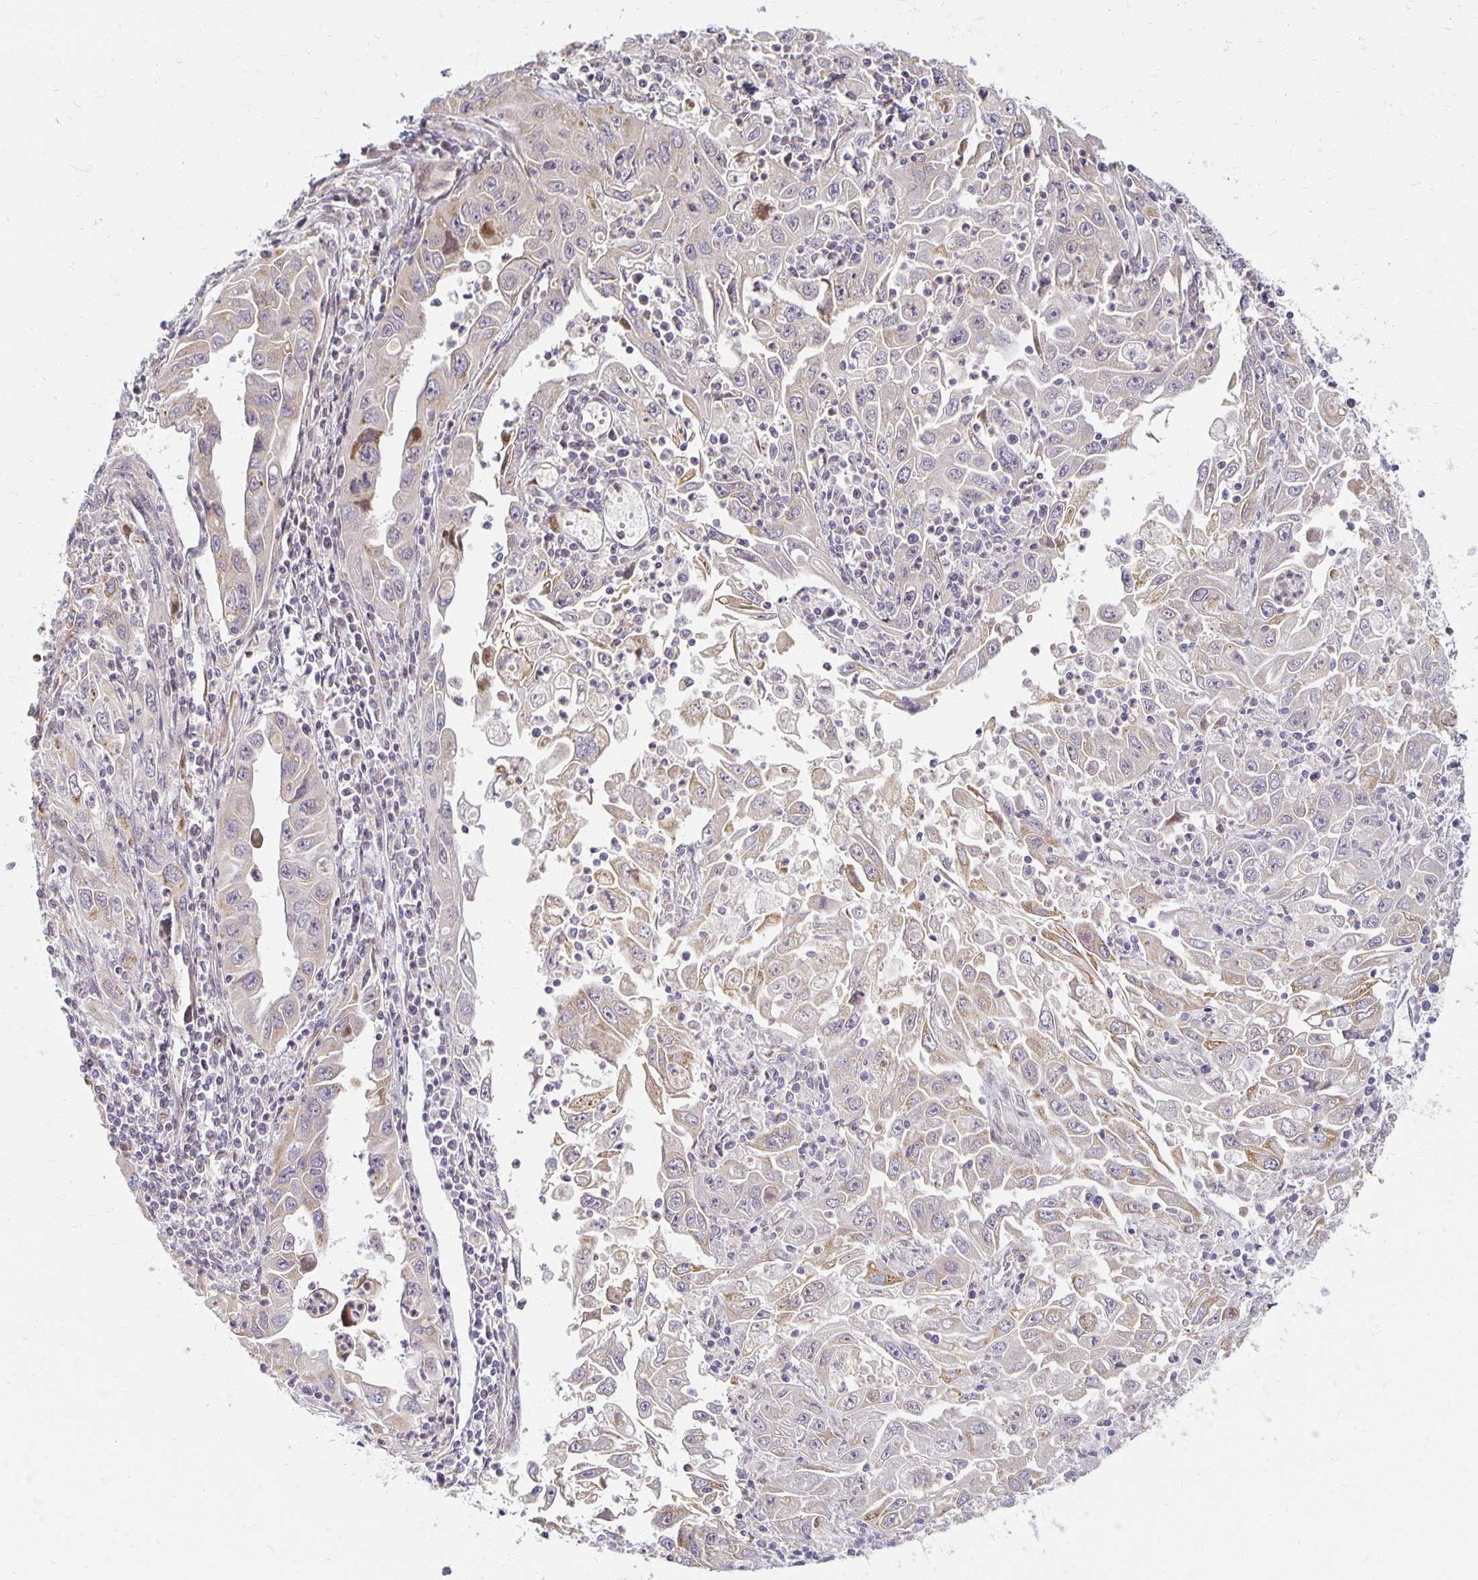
{"staining": {"intensity": "negative", "quantity": "none", "location": "none"}, "tissue": "endometrial cancer", "cell_type": "Tumor cells", "image_type": "cancer", "snomed": [{"axis": "morphology", "description": "Adenocarcinoma, NOS"}, {"axis": "topography", "description": "Uterus"}], "caption": "High magnification brightfield microscopy of endometrial cancer stained with DAB (3,3'-diaminobenzidine) (brown) and counterstained with hematoxylin (blue): tumor cells show no significant expression.", "gene": "EHF", "patient": {"sex": "female", "age": 62}}